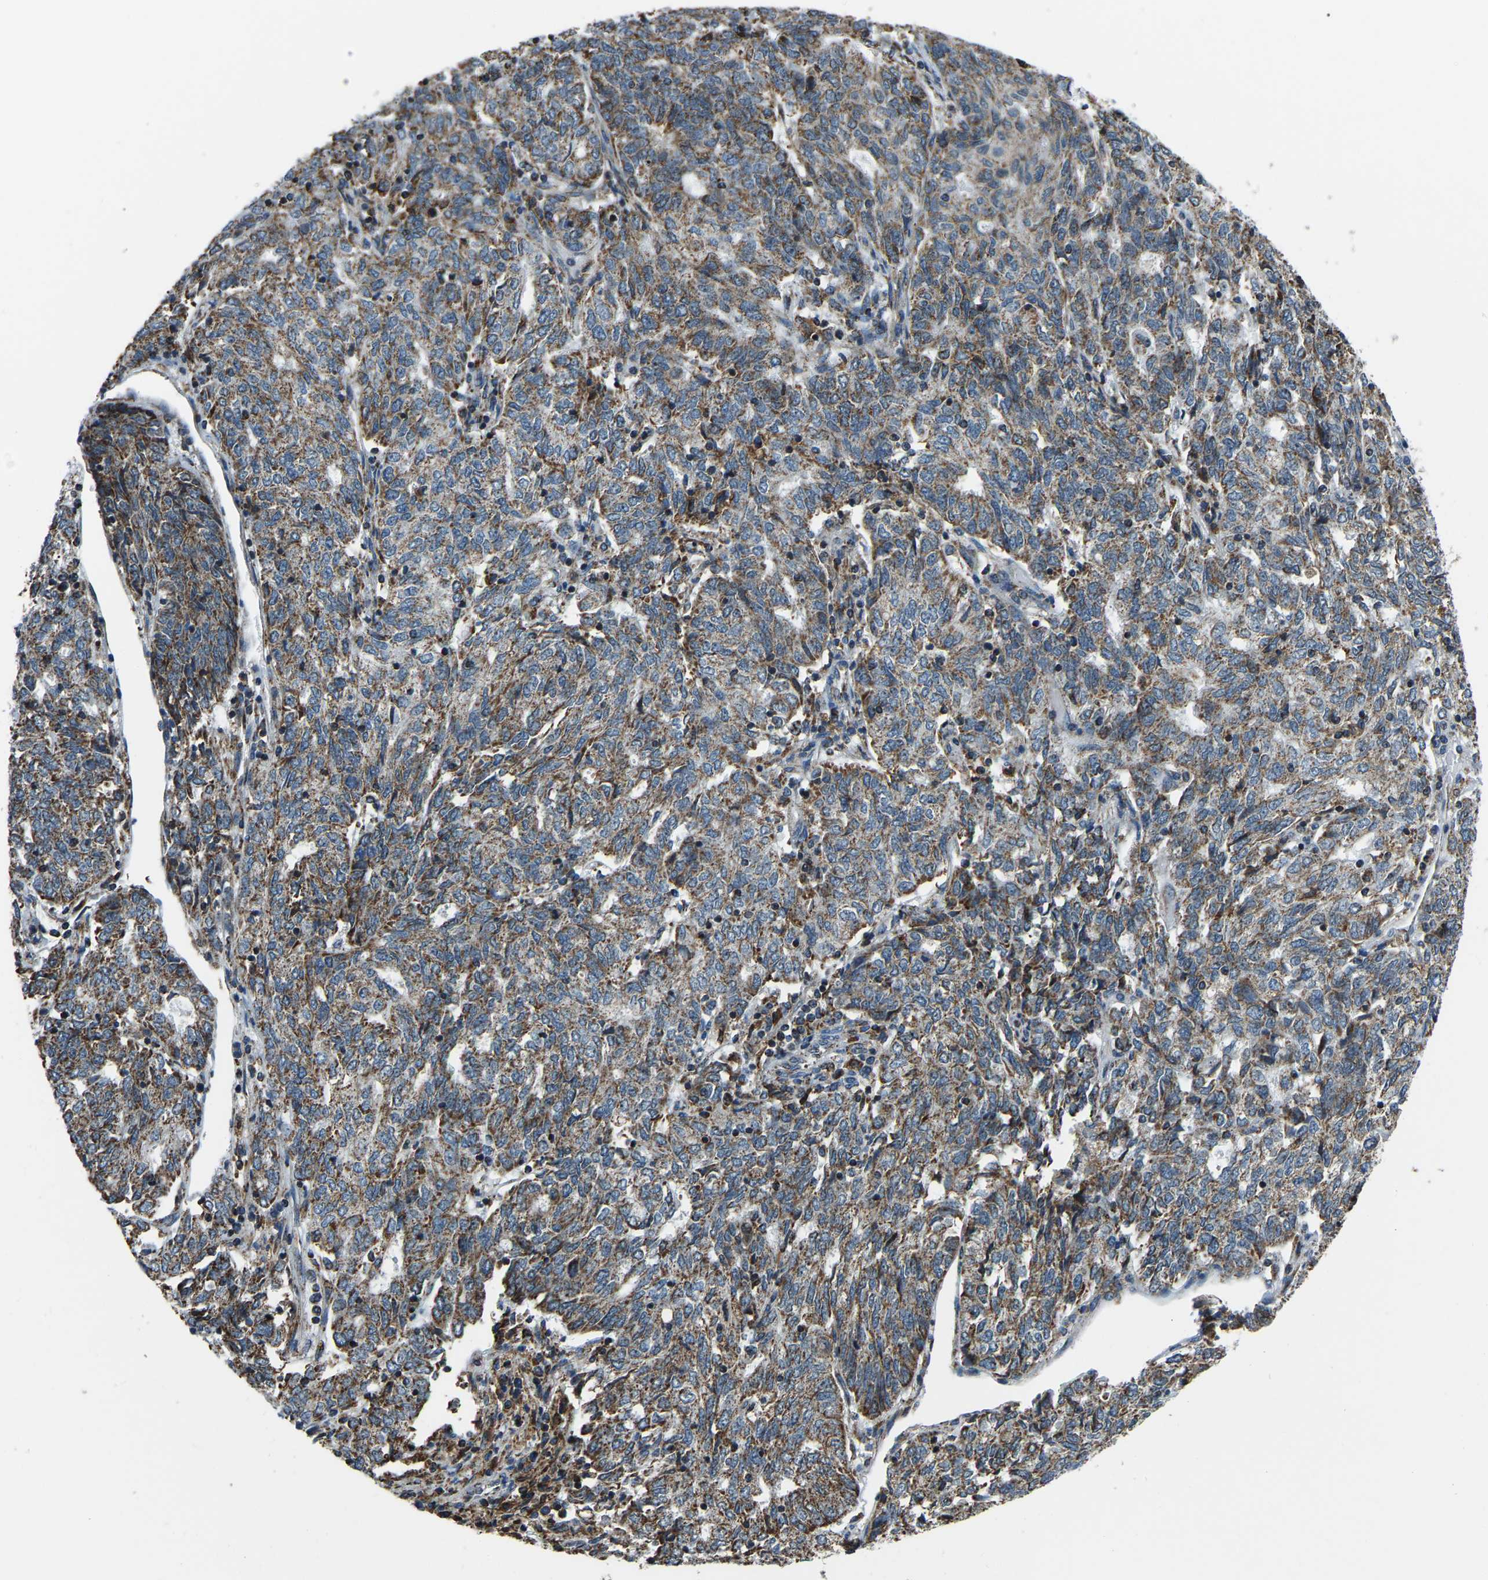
{"staining": {"intensity": "moderate", "quantity": ">75%", "location": "cytoplasmic/membranous"}, "tissue": "endometrial cancer", "cell_type": "Tumor cells", "image_type": "cancer", "snomed": [{"axis": "morphology", "description": "Adenocarcinoma, NOS"}, {"axis": "topography", "description": "Endometrium"}], "caption": "Protein staining of adenocarcinoma (endometrial) tissue displays moderate cytoplasmic/membranous positivity in approximately >75% of tumor cells. The protein is shown in brown color, while the nuclei are stained blue.", "gene": "RBM33", "patient": {"sex": "female", "age": 80}}